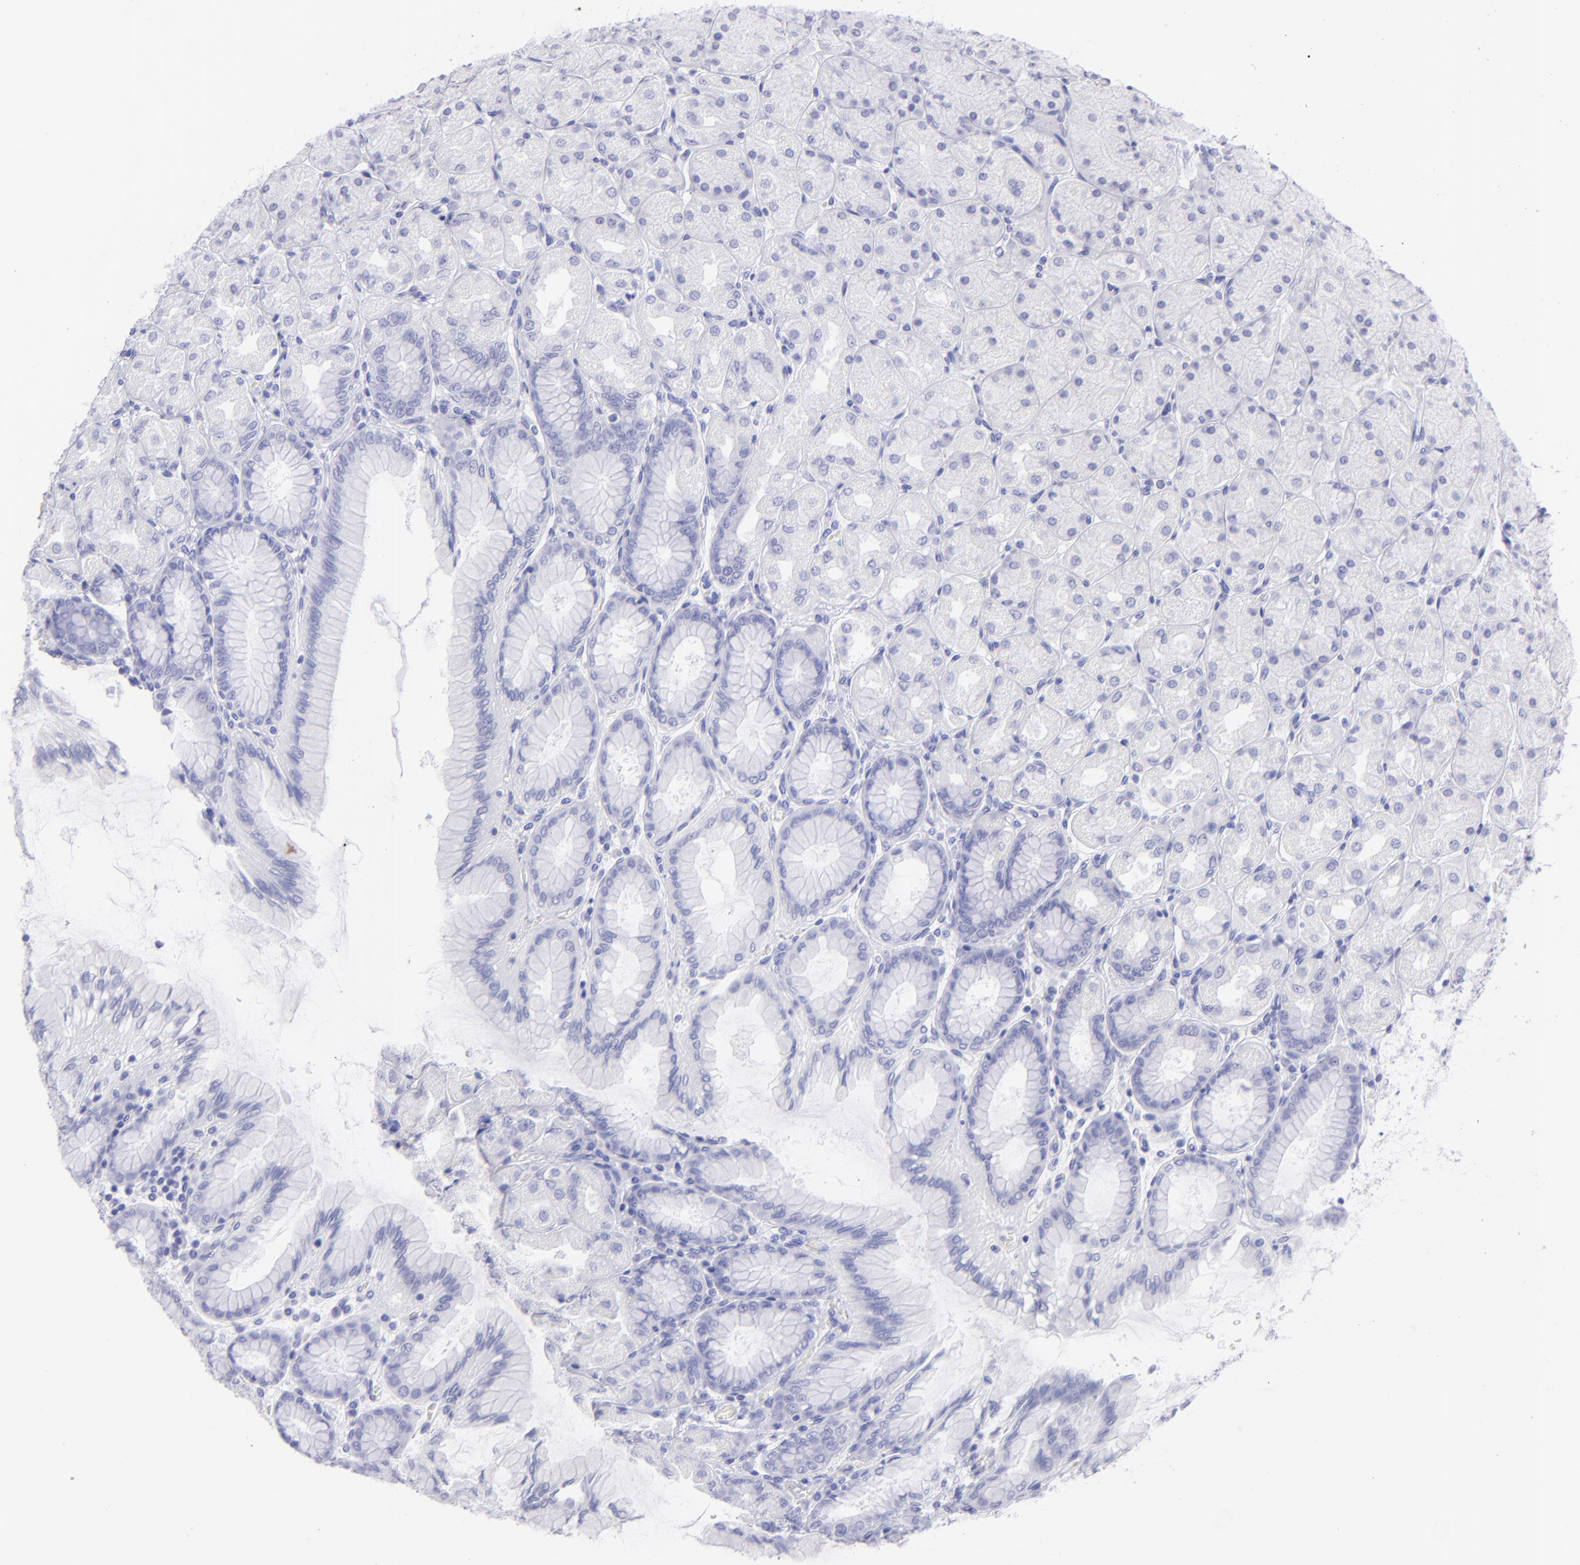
{"staining": {"intensity": "negative", "quantity": "none", "location": "none"}, "tissue": "stomach", "cell_type": "Glandular cells", "image_type": "normal", "snomed": [{"axis": "morphology", "description": "Normal tissue, NOS"}, {"axis": "topography", "description": "Stomach, upper"}], "caption": "This micrograph is of unremarkable stomach stained with immunohistochemistry (IHC) to label a protein in brown with the nuclei are counter-stained blue. There is no positivity in glandular cells. (DAB (3,3'-diaminobenzidine) immunohistochemistry (IHC) with hematoxylin counter stain).", "gene": "SLC1A3", "patient": {"sex": "female", "age": 56}}